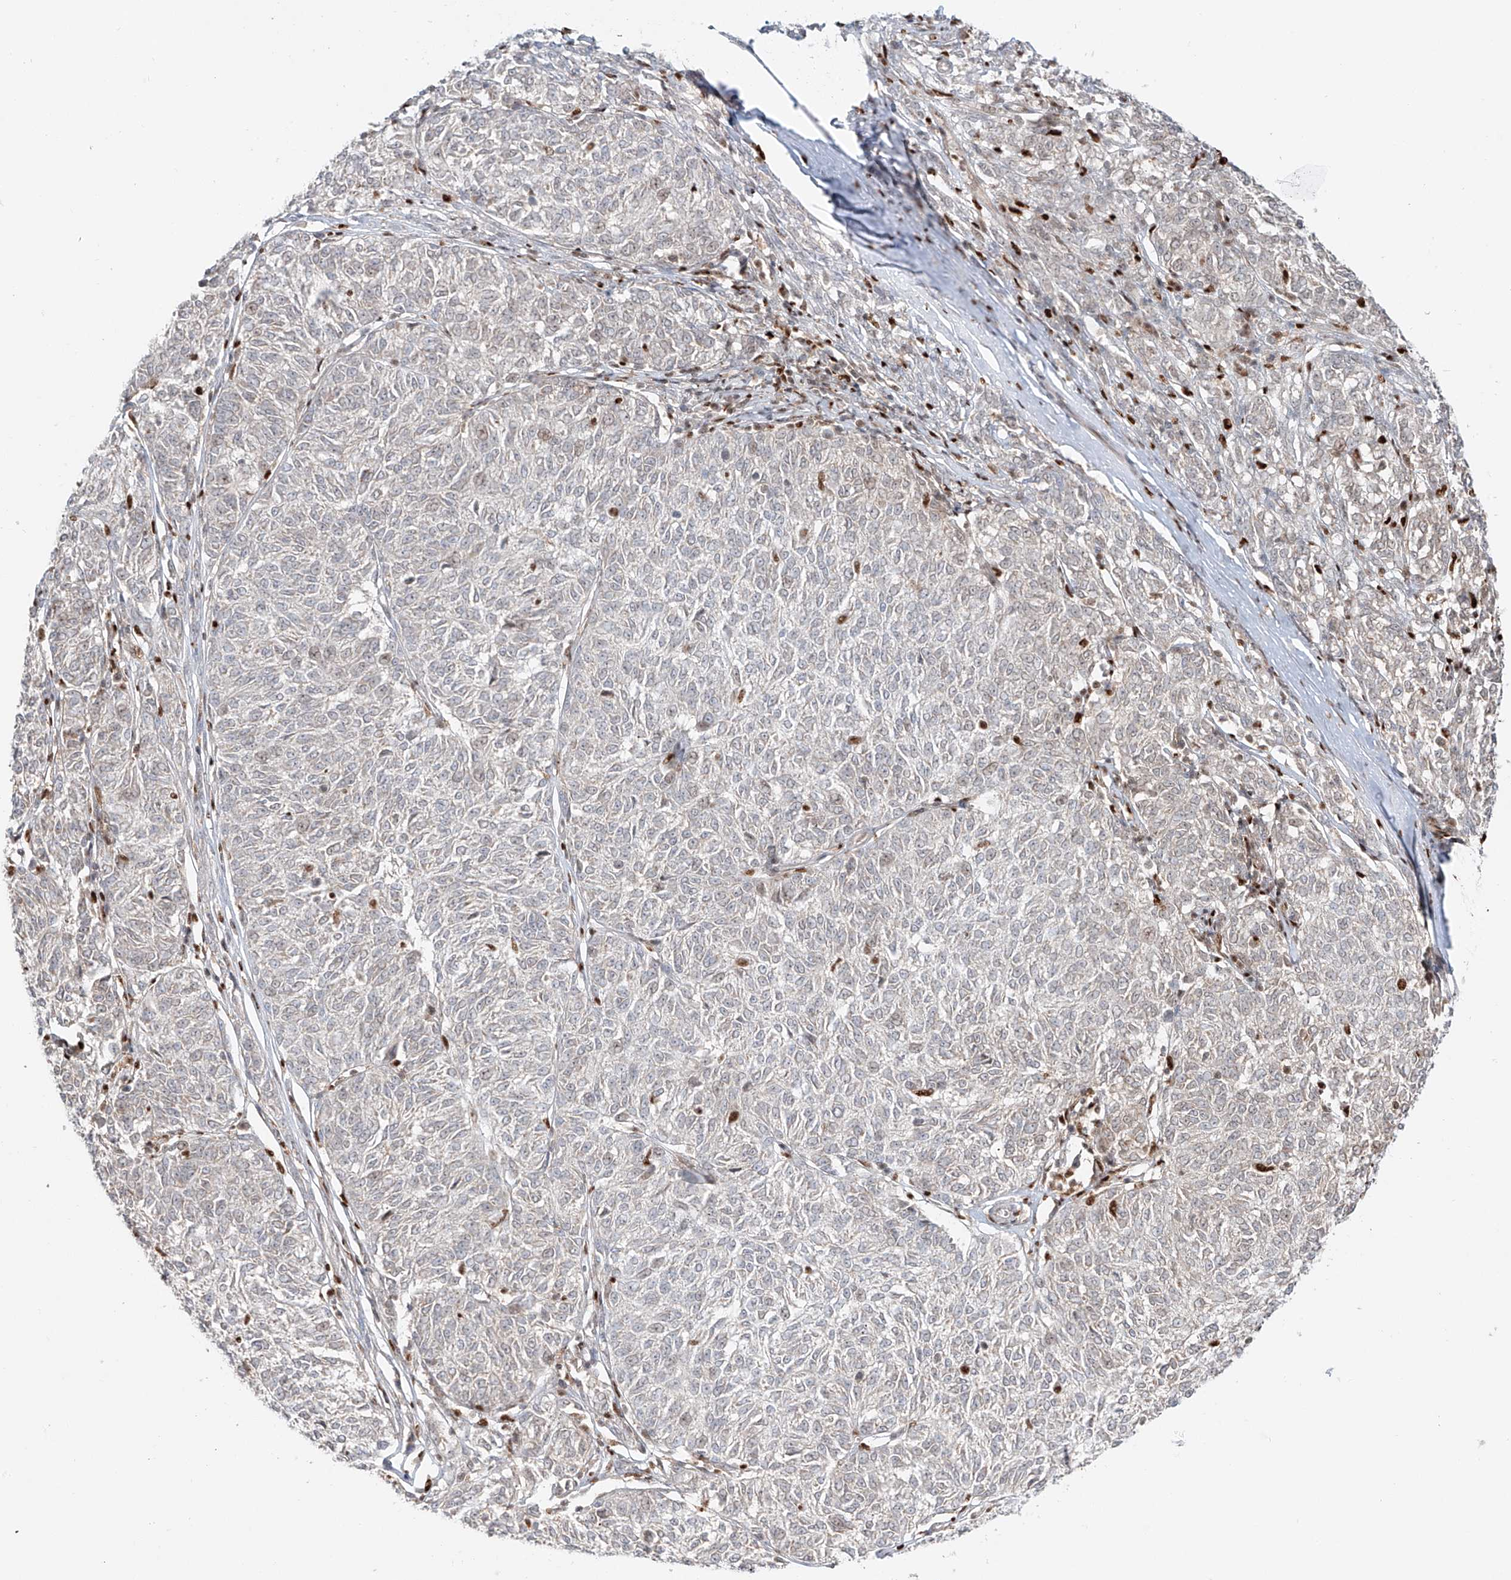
{"staining": {"intensity": "negative", "quantity": "none", "location": "none"}, "tissue": "melanoma", "cell_type": "Tumor cells", "image_type": "cancer", "snomed": [{"axis": "morphology", "description": "Malignant melanoma, NOS"}, {"axis": "topography", "description": "Skin"}], "caption": "IHC of human malignant melanoma exhibits no positivity in tumor cells.", "gene": "DZIP1L", "patient": {"sex": "female", "age": 72}}